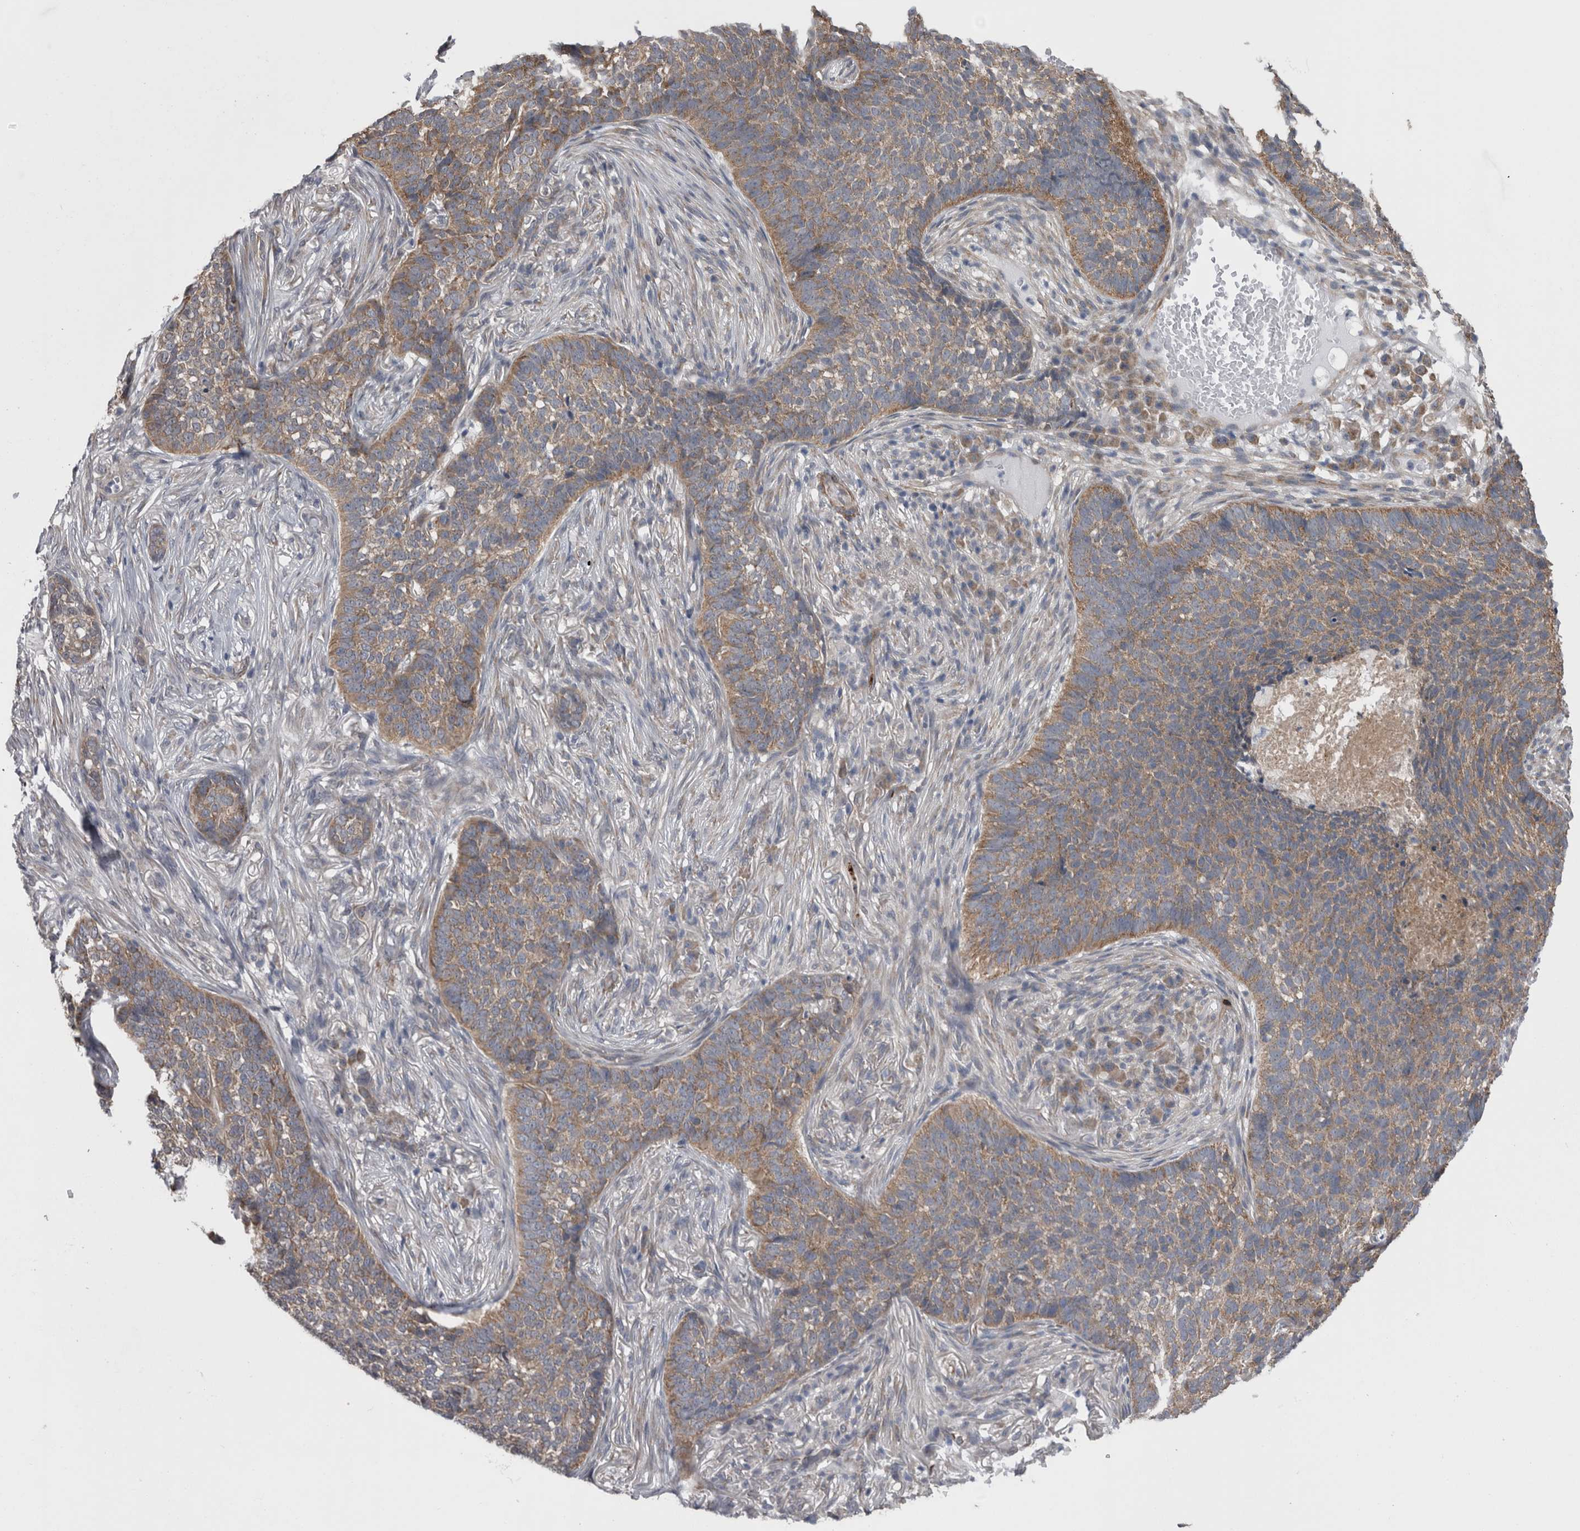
{"staining": {"intensity": "weak", "quantity": "25%-75%", "location": "cytoplasmic/membranous"}, "tissue": "skin cancer", "cell_type": "Tumor cells", "image_type": "cancer", "snomed": [{"axis": "morphology", "description": "Basal cell carcinoma"}, {"axis": "topography", "description": "Skin"}], "caption": "Immunohistochemistry staining of skin cancer, which reveals low levels of weak cytoplasmic/membranous expression in about 25%-75% of tumor cells indicating weak cytoplasmic/membranous protein positivity. The staining was performed using DAB (3,3'-diaminobenzidine) (brown) for protein detection and nuclei were counterstained in hematoxylin (blue).", "gene": "DDX6", "patient": {"sex": "male", "age": 85}}